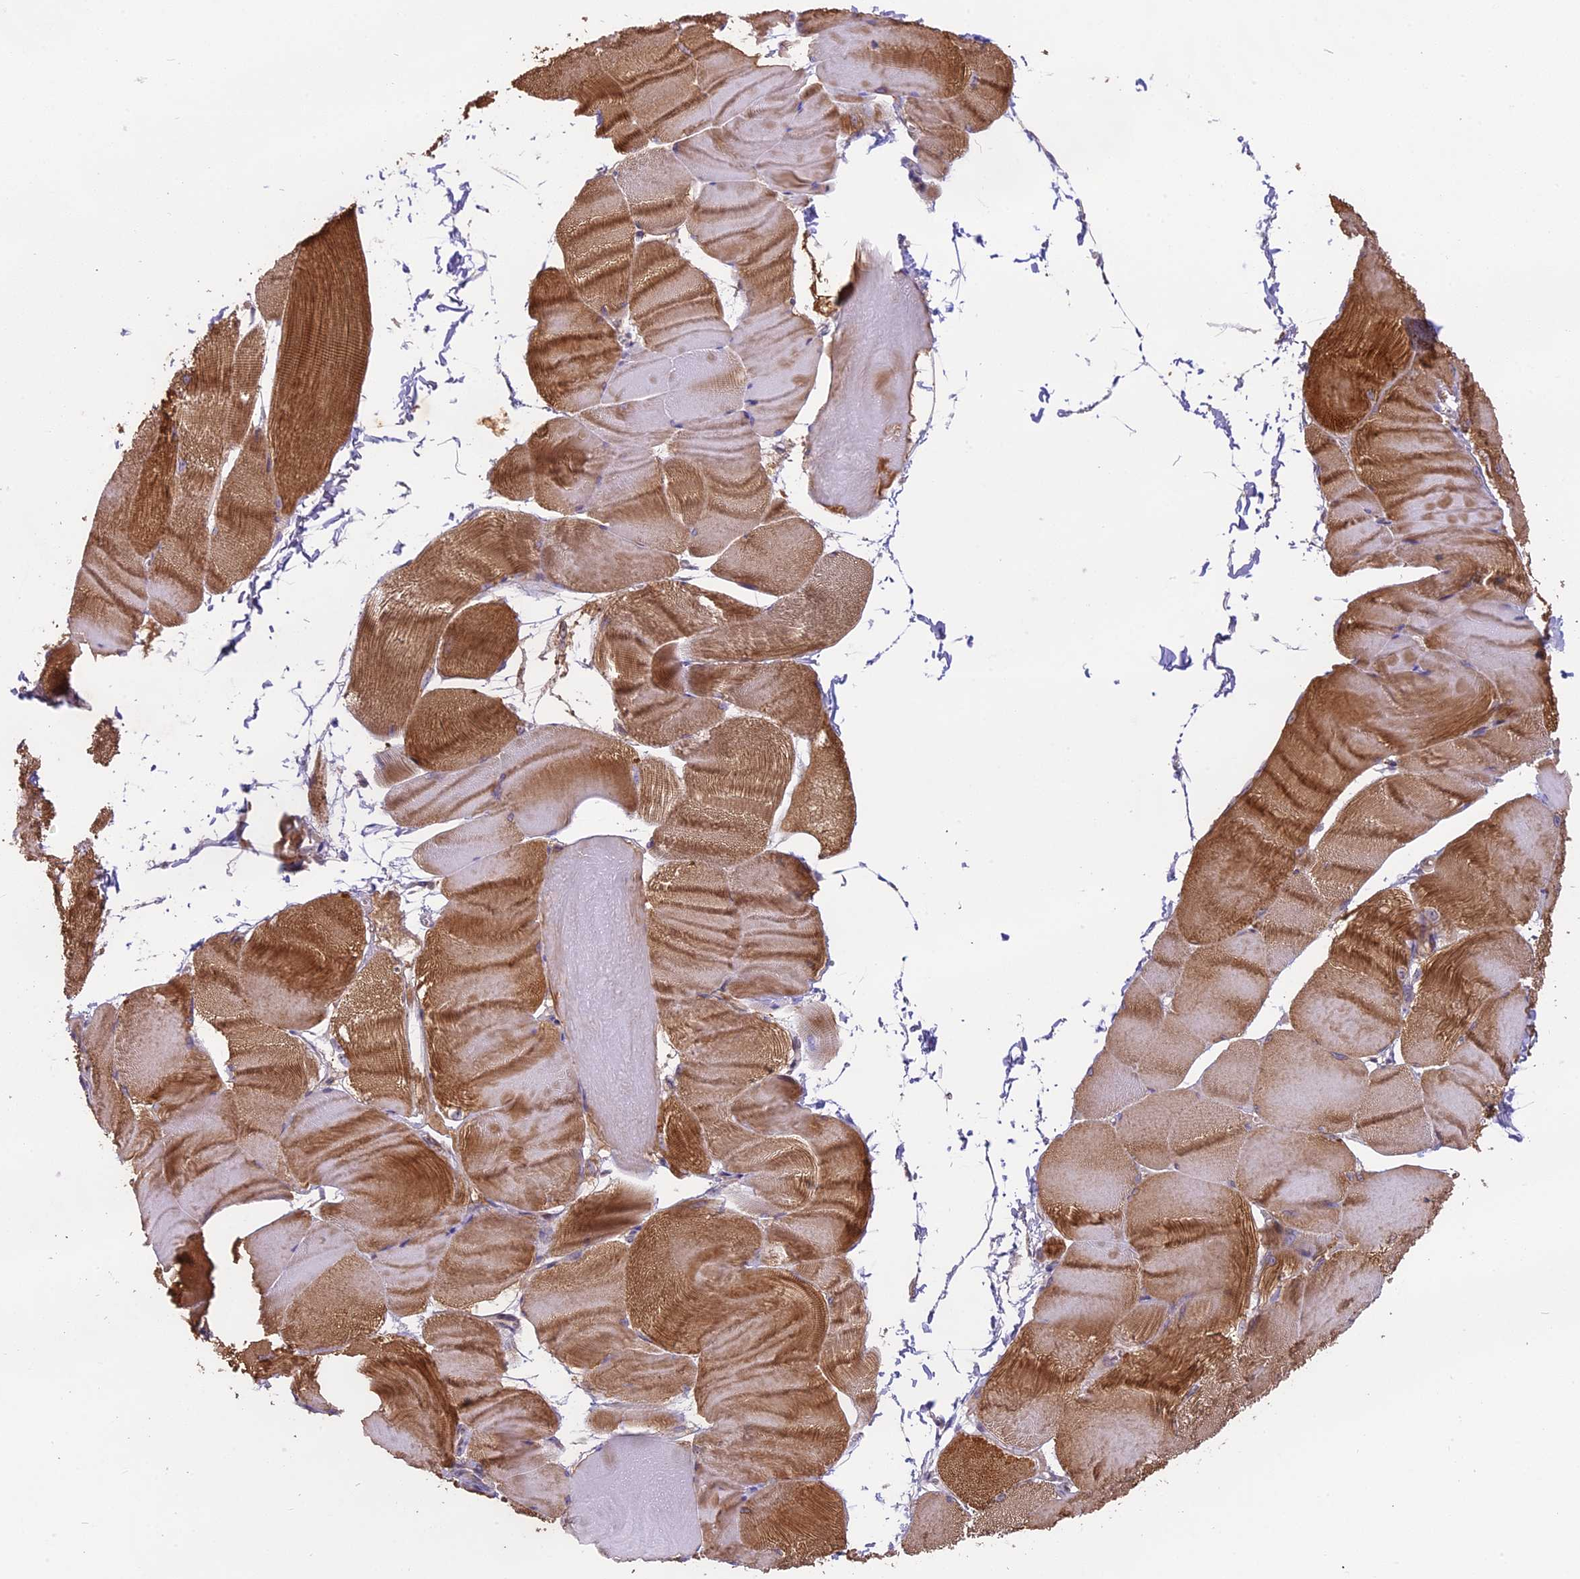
{"staining": {"intensity": "strong", "quantity": ">75%", "location": "cytoplasmic/membranous"}, "tissue": "skeletal muscle", "cell_type": "Myocytes", "image_type": "normal", "snomed": [{"axis": "morphology", "description": "Normal tissue, NOS"}, {"axis": "morphology", "description": "Basal cell carcinoma"}, {"axis": "topography", "description": "Skeletal muscle"}], "caption": "Myocytes demonstrate strong cytoplasmic/membranous staining in approximately >75% of cells in benign skeletal muscle. Immunohistochemistry (ihc) stains the protein in brown and the nuclei are stained blue.", "gene": "MEMO1", "patient": {"sex": "female", "age": 64}}